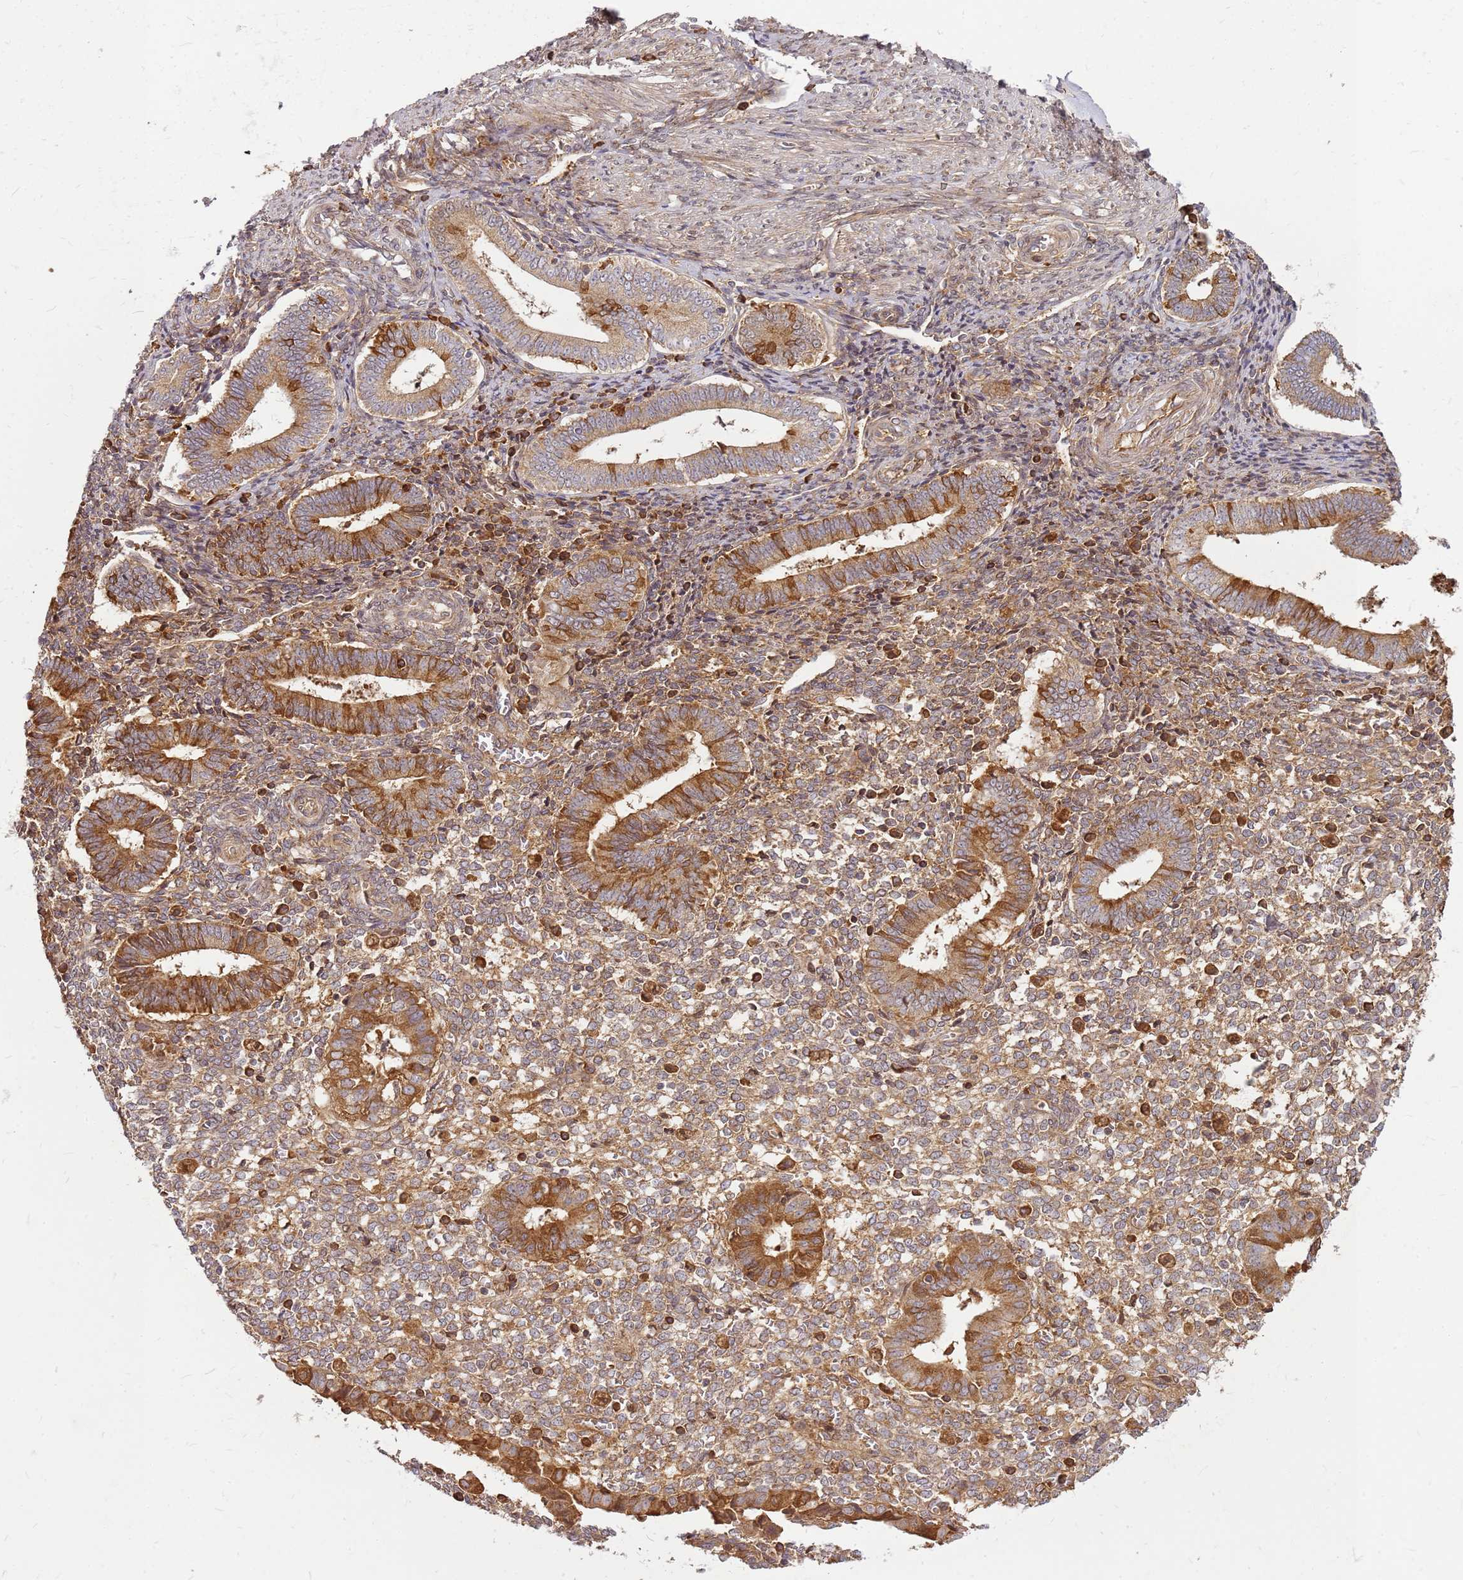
{"staining": {"intensity": "moderate", "quantity": ">75%", "location": "cytoplasmic/membranous"}, "tissue": "endometrium", "cell_type": "Cells in endometrial stroma", "image_type": "normal", "snomed": [{"axis": "morphology", "description": "Normal tissue, NOS"}, {"axis": "topography", "description": "Other"}, {"axis": "topography", "description": "Endometrium"}], "caption": "Cells in endometrial stroma display moderate cytoplasmic/membranous expression in about >75% of cells in unremarkable endometrium. Using DAB (brown) and hematoxylin (blue) stains, captured at high magnification using brightfield microscopy.", "gene": "CCDC159", "patient": {"sex": "female", "age": 44}}